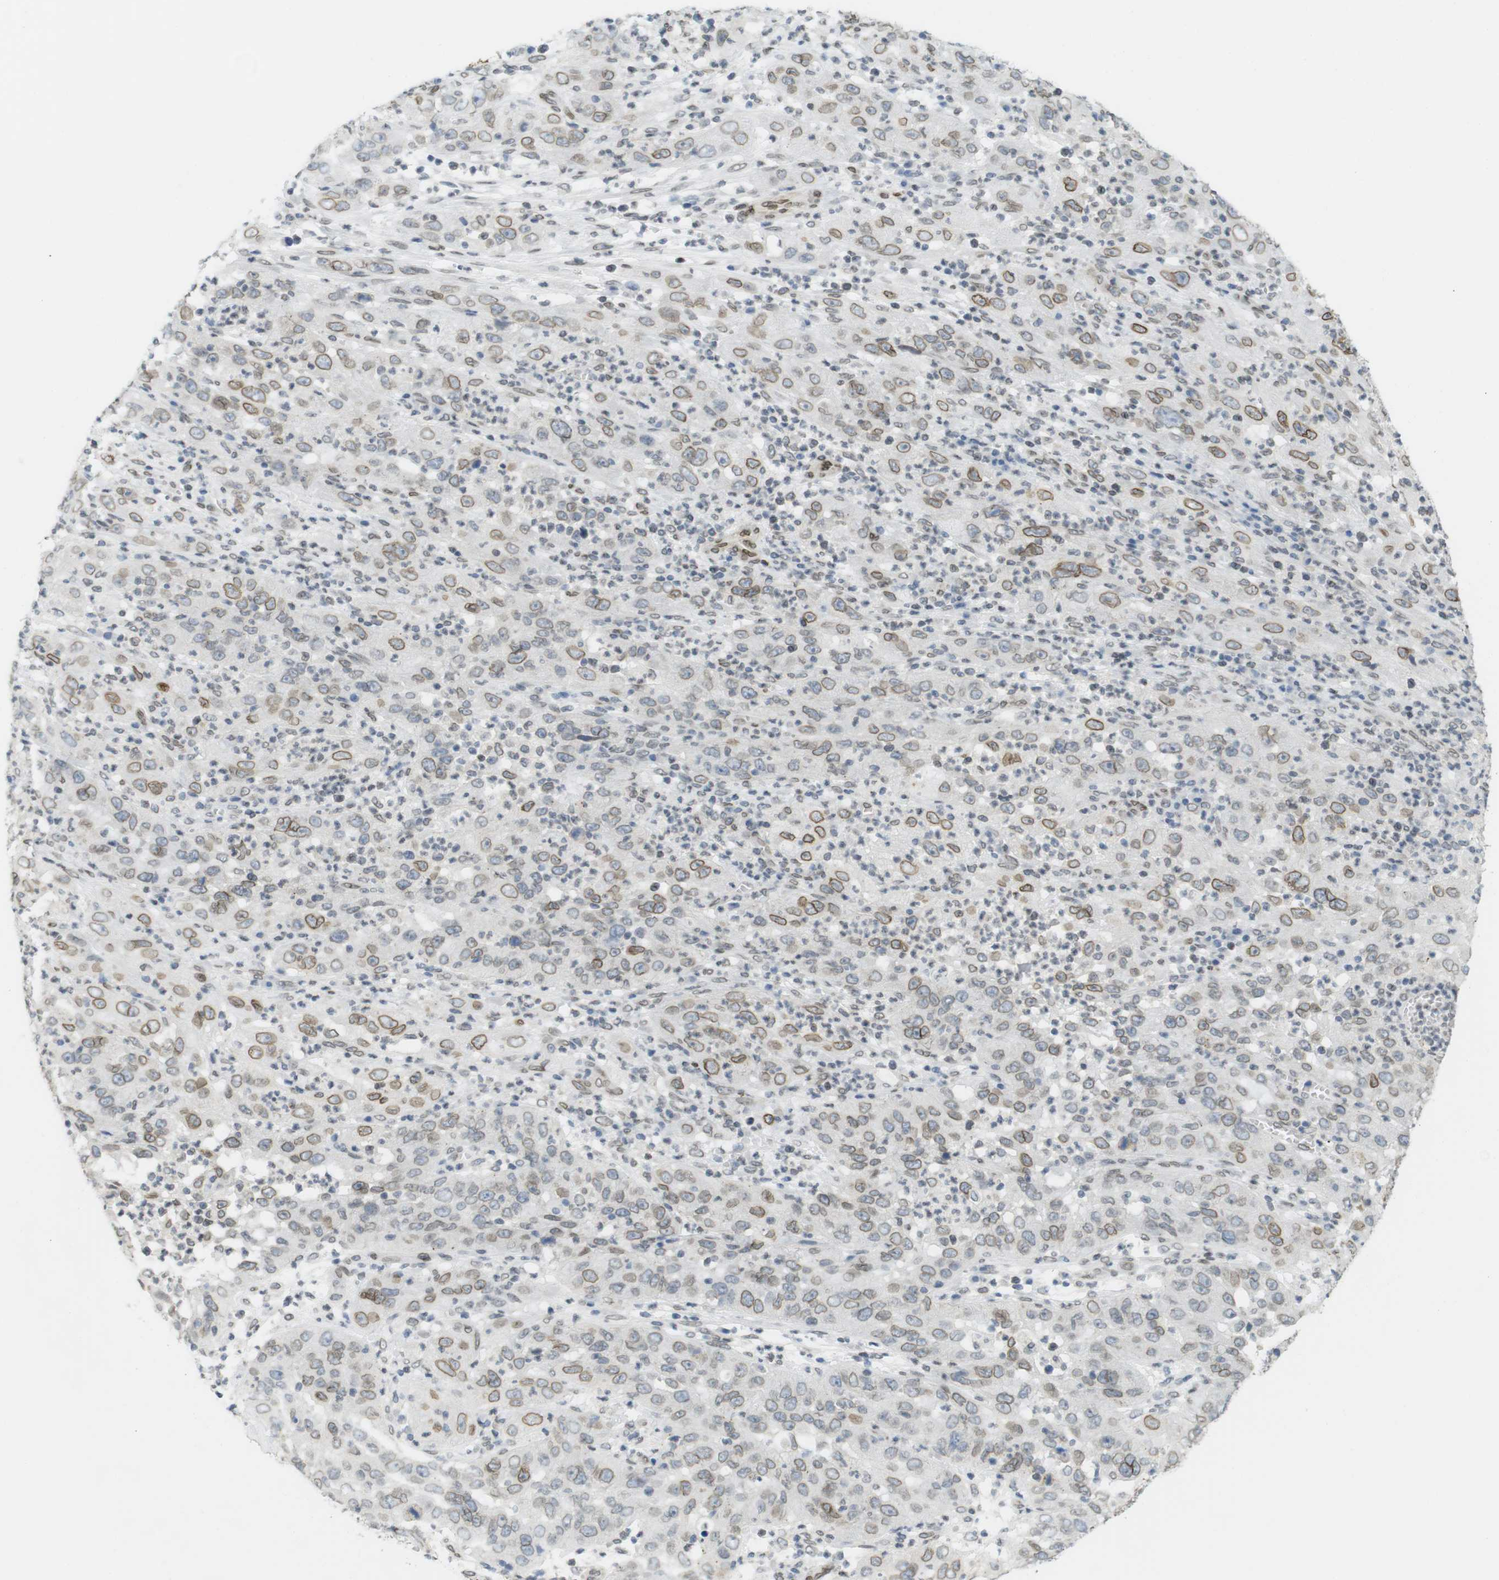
{"staining": {"intensity": "moderate", "quantity": "25%-75%", "location": "cytoplasmic/membranous,nuclear"}, "tissue": "cervical cancer", "cell_type": "Tumor cells", "image_type": "cancer", "snomed": [{"axis": "morphology", "description": "Squamous cell carcinoma, NOS"}, {"axis": "topography", "description": "Cervix"}], "caption": "Immunohistochemical staining of human cervical cancer demonstrates medium levels of moderate cytoplasmic/membranous and nuclear positivity in about 25%-75% of tumor cells.", "gene": "ARL6IP6", "patient": {"sex": "female", "age": 32}}